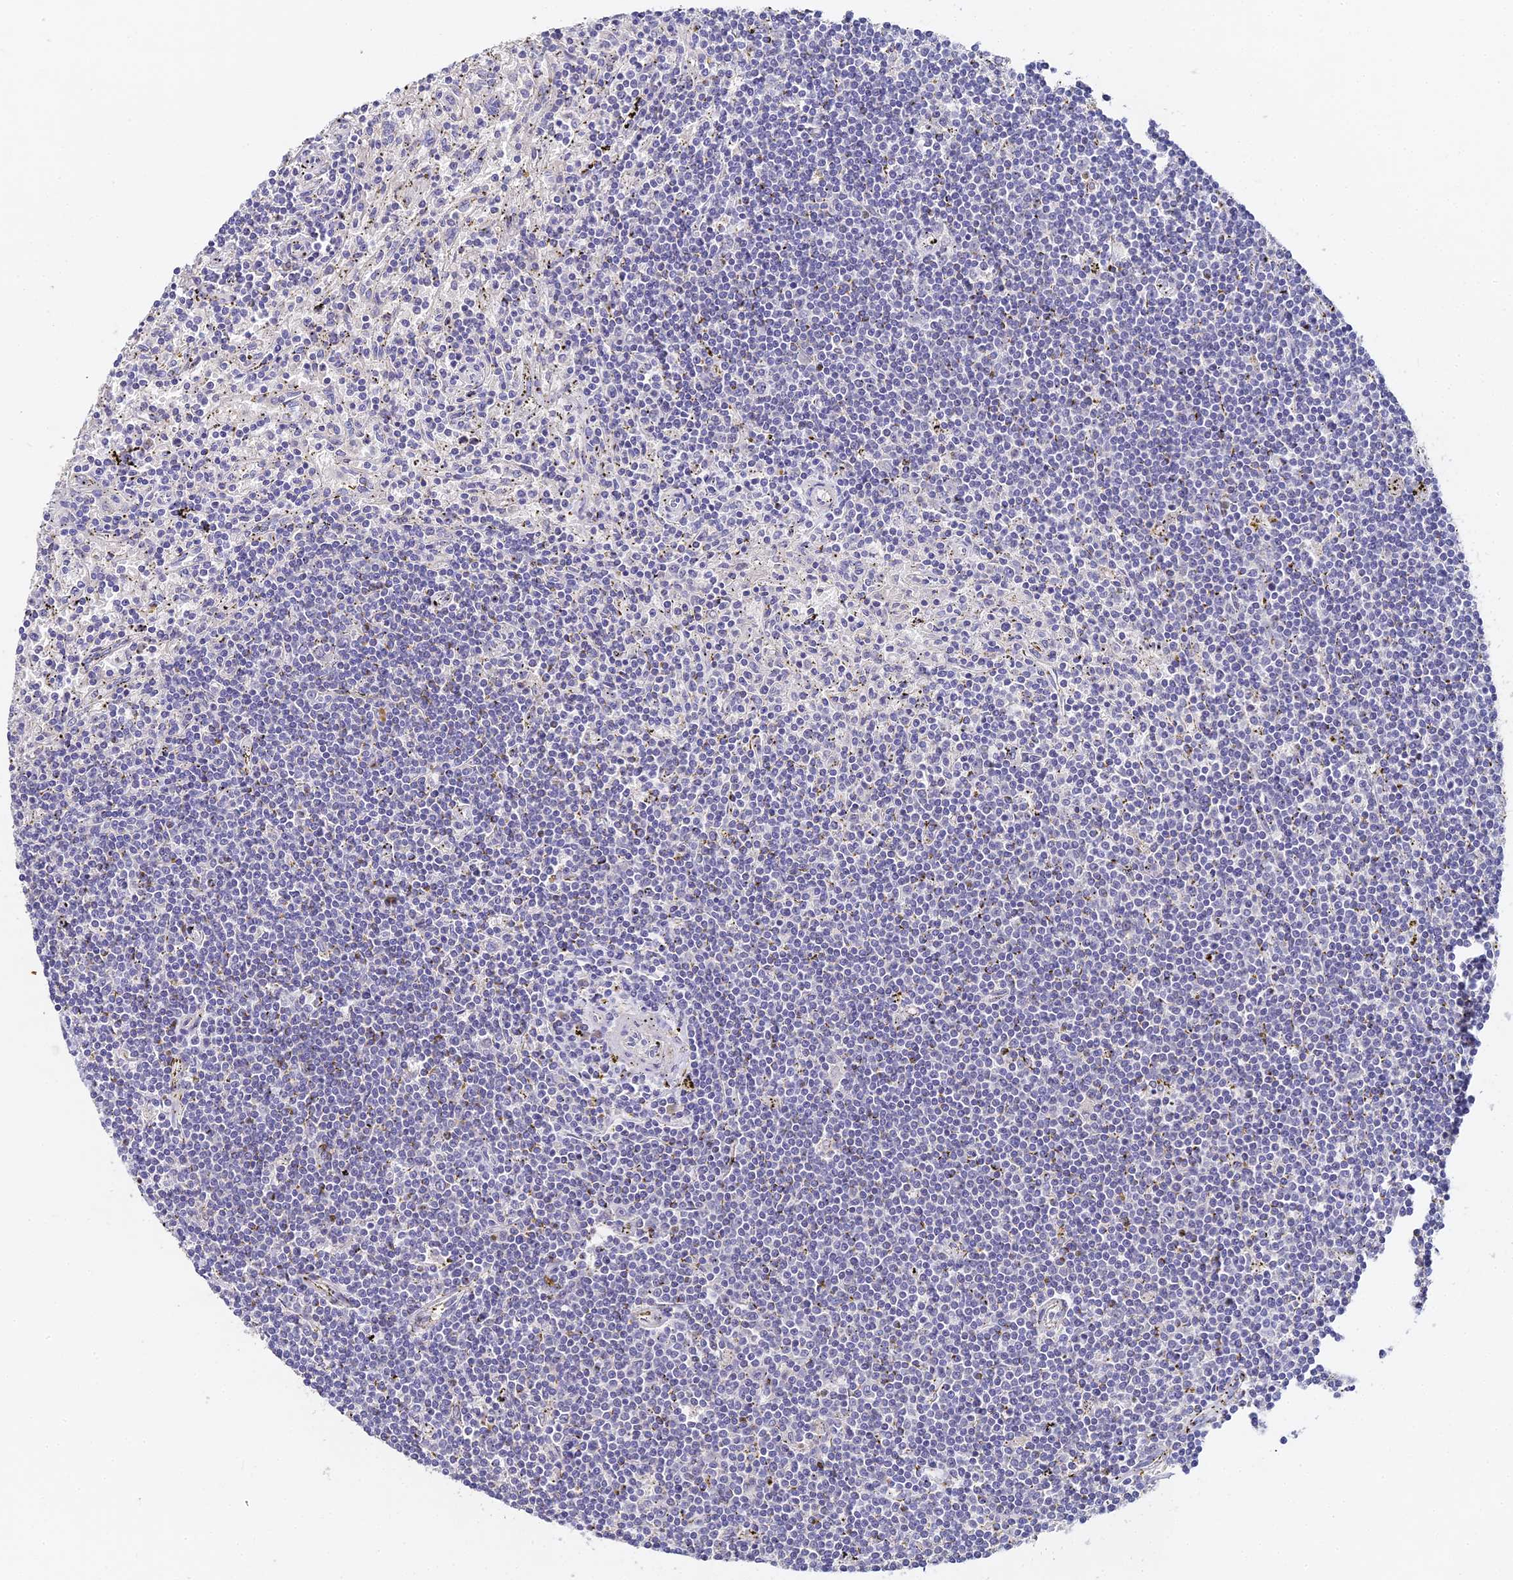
{"staining": {"intensity": "negative", "quantity": "none", "location": "none"}, "tissue": "lymphoma", "cell_type": "Tumor cells", "image_type": "cancer", "snomed": [{"axis": "morphology", "description": "Malignant lymphoma, non-Hodgkin's type, Low grade"}, {"axis": "topography", "description": "Spleen"}], "caption": "Tumor cells show no significant protein positivity in lymphoma.", "gene": "DONSON", "patient": {"sex": "male", "age": 76}}